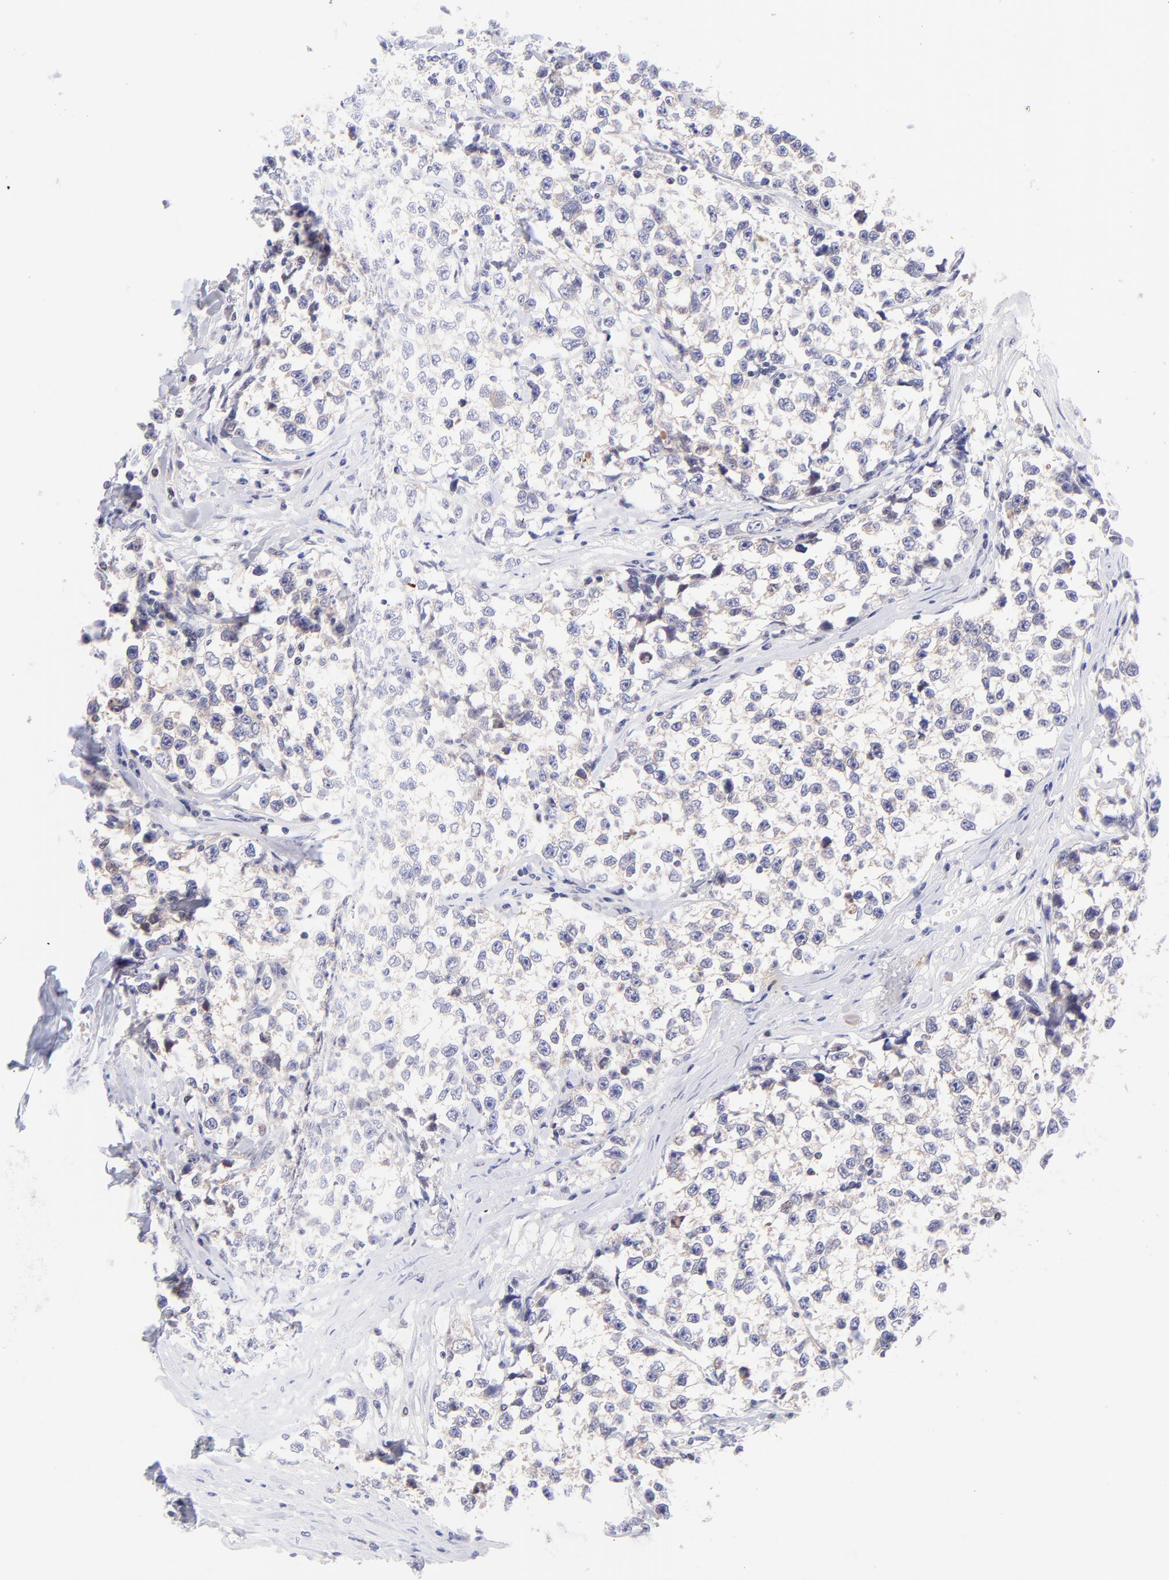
{"staining": {"intensity": "negative", "quantity": "none", "location": "none"}, "tissue": "testis cancer", "cell_type": "Tumor cells", "image_type": "cancer", "snomed": [{"axis": "morphology", "description": "Seminoma, NOS"}, {"axis": "morphology", "description": "Carcinoma, Embryonal, NOS"}, {"axis": "topography", "description": "Testis"}], "caption": "High power microscopy photomicrograph of an immunohistochemistry photomicrograph of testis cancer, revealing no significant expression in tumor cells.", "gene": "PBDC1", "patient": {"sex": "male", "age": 30}}